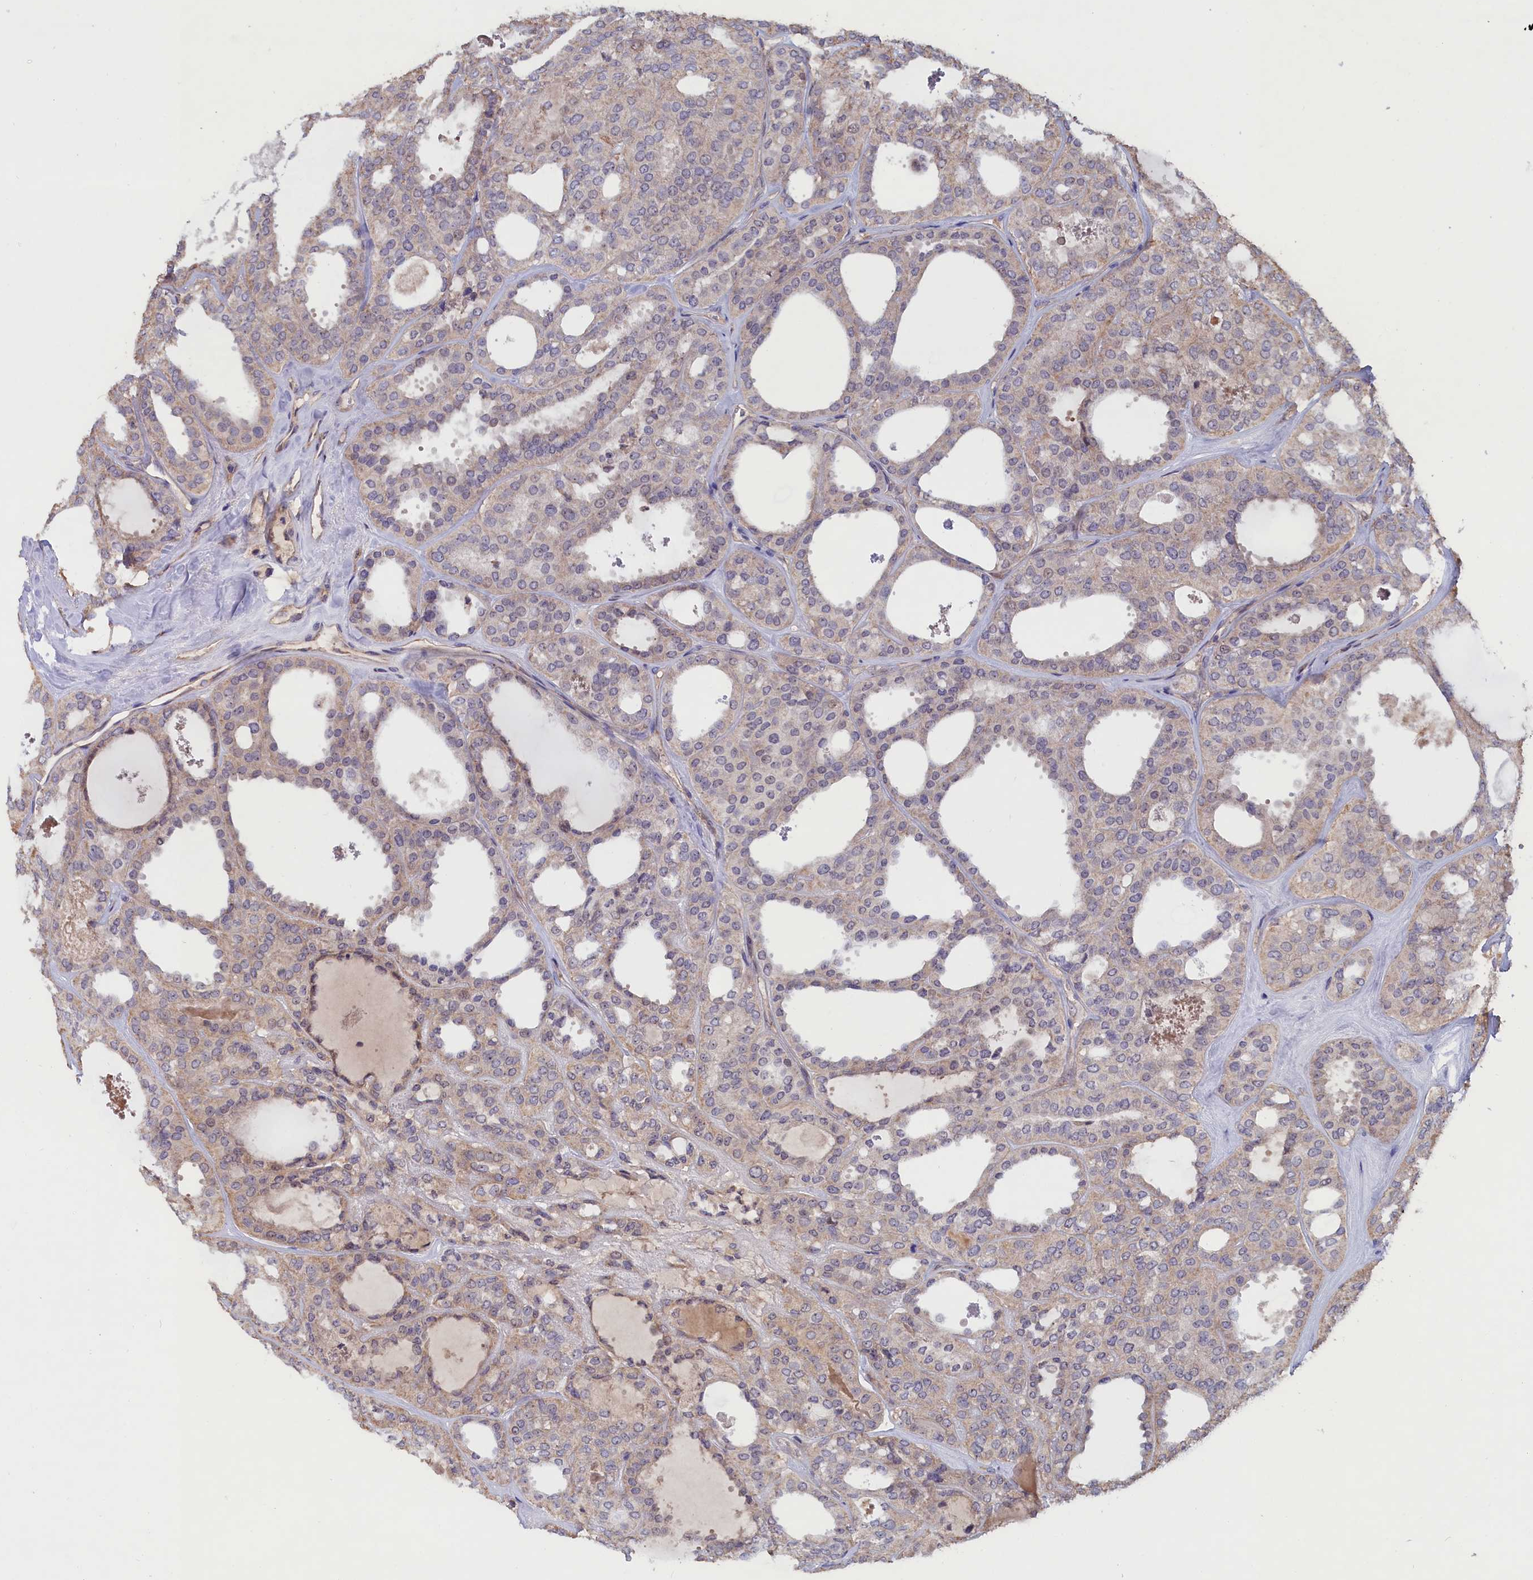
{"staining": {"intensity": "weak", "quantity": "<25%", "location": "cytoplasmic/membranous"}, "tissue": "thyroid cancer", "cell_type": "Tumor cells", "image_type": "cancer", "snomed": [{"axis": "morphology", "description": "Follicular adenoma carcinoma, NOS"}, {"axis": "topography", "description": "Thyroid gland"}], "caption": "High power microscopy photomicrograph of an IHC micrograph of thyroid cancer, revealing no significant positivity in tumor cells.", "gene": "ZNF816", "patient": {"sex": "male", "age": 75}}